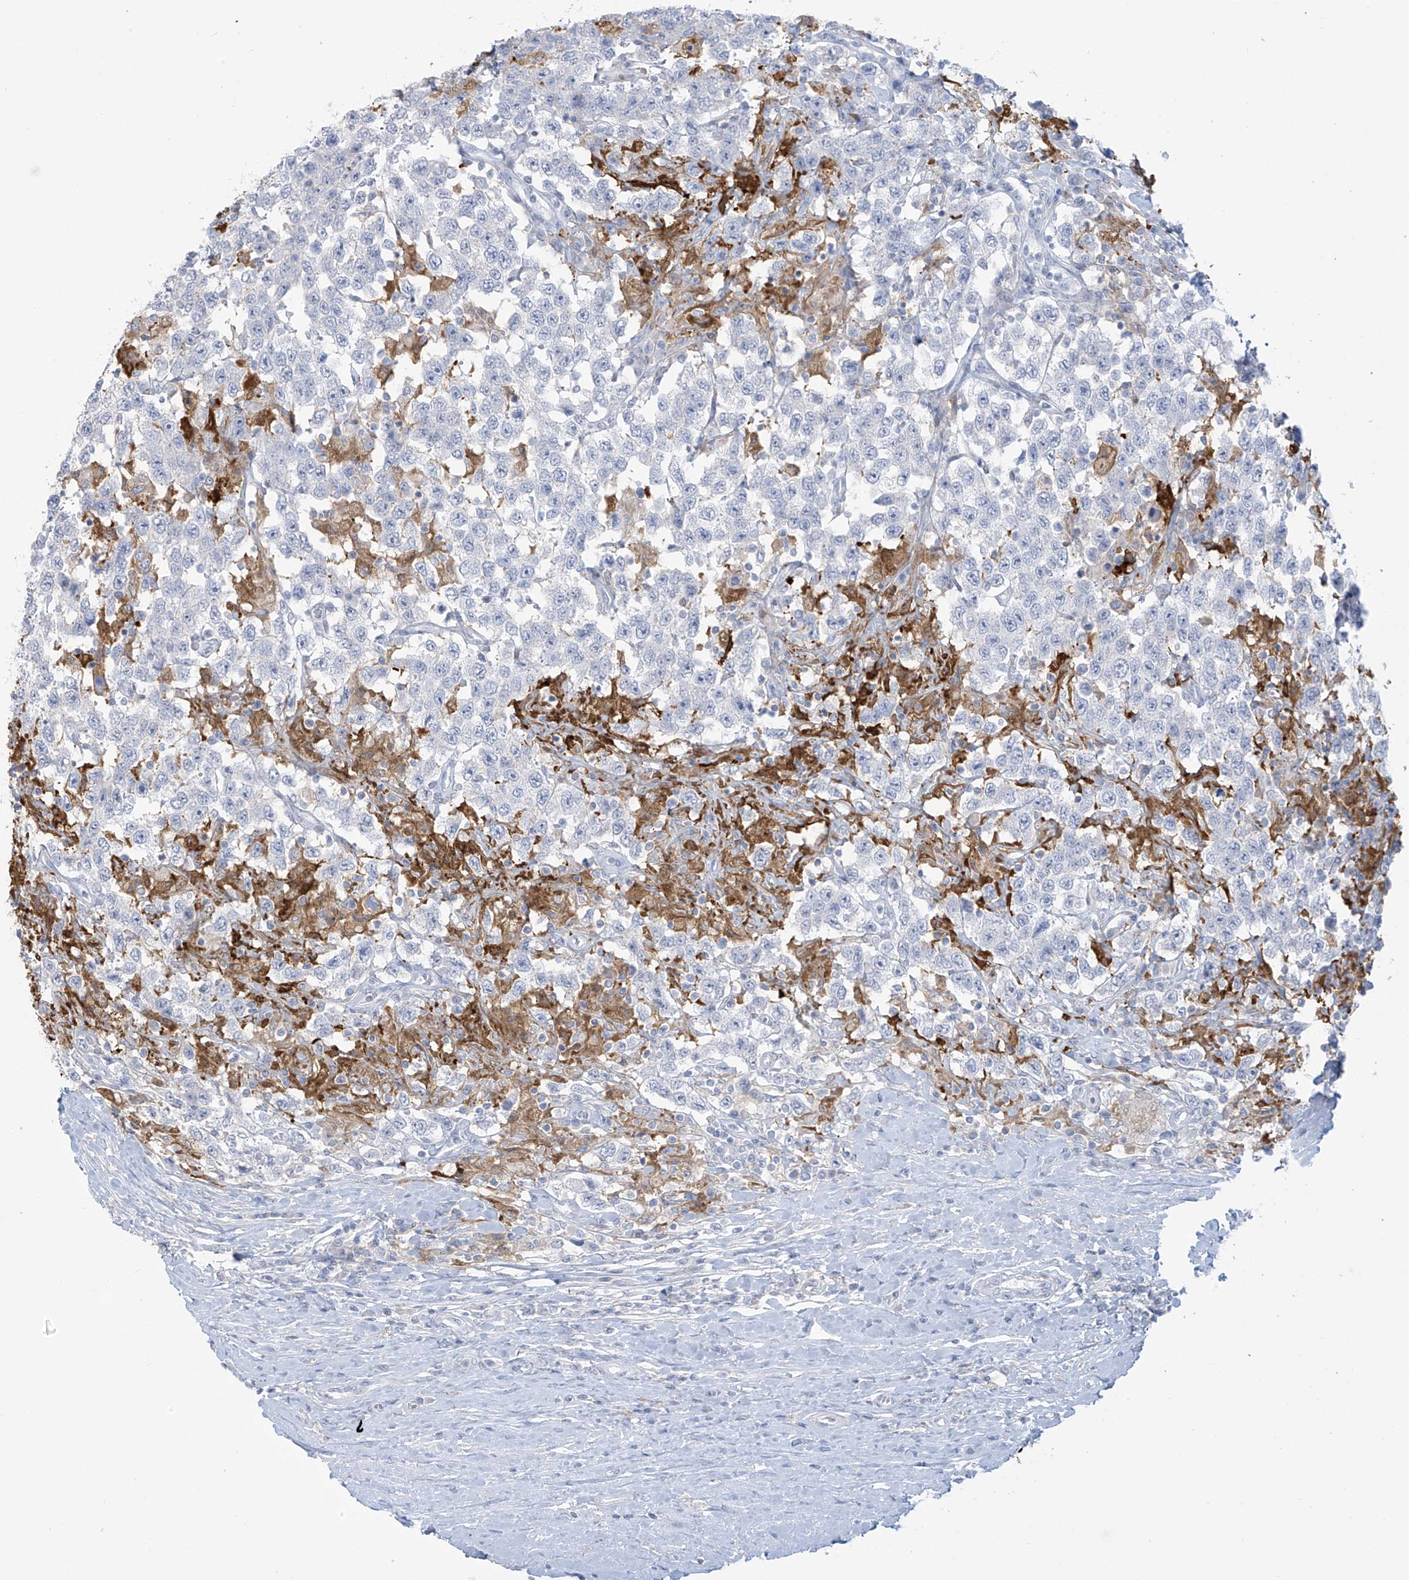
{"staining": {"intensity": "negative", "quantity": "none", "location": "none"}, "tissue": "testis cancer", "cell_type": "Tumor cells", "image_type": "cancer", "snomed": [{"axis": "morphology", "description": "Seminoma, NOS"}, {"axis": "topography", "description": "Testis"}], "caption": "Immunohistochemistry histopathology image of neoplastic tissue: human testis cancer (seminoma) stained with DAB (3,3'-diaminobenzidine) displays no significant protein staining in tumor cells. The staining is performed using DAB (3,3'-diaminobenzidine) brown chromogen with nuclei counter-stained in using hematoxylin.", "gene": "TAGAP", "patient": {"sex": "male", "age": 41}}